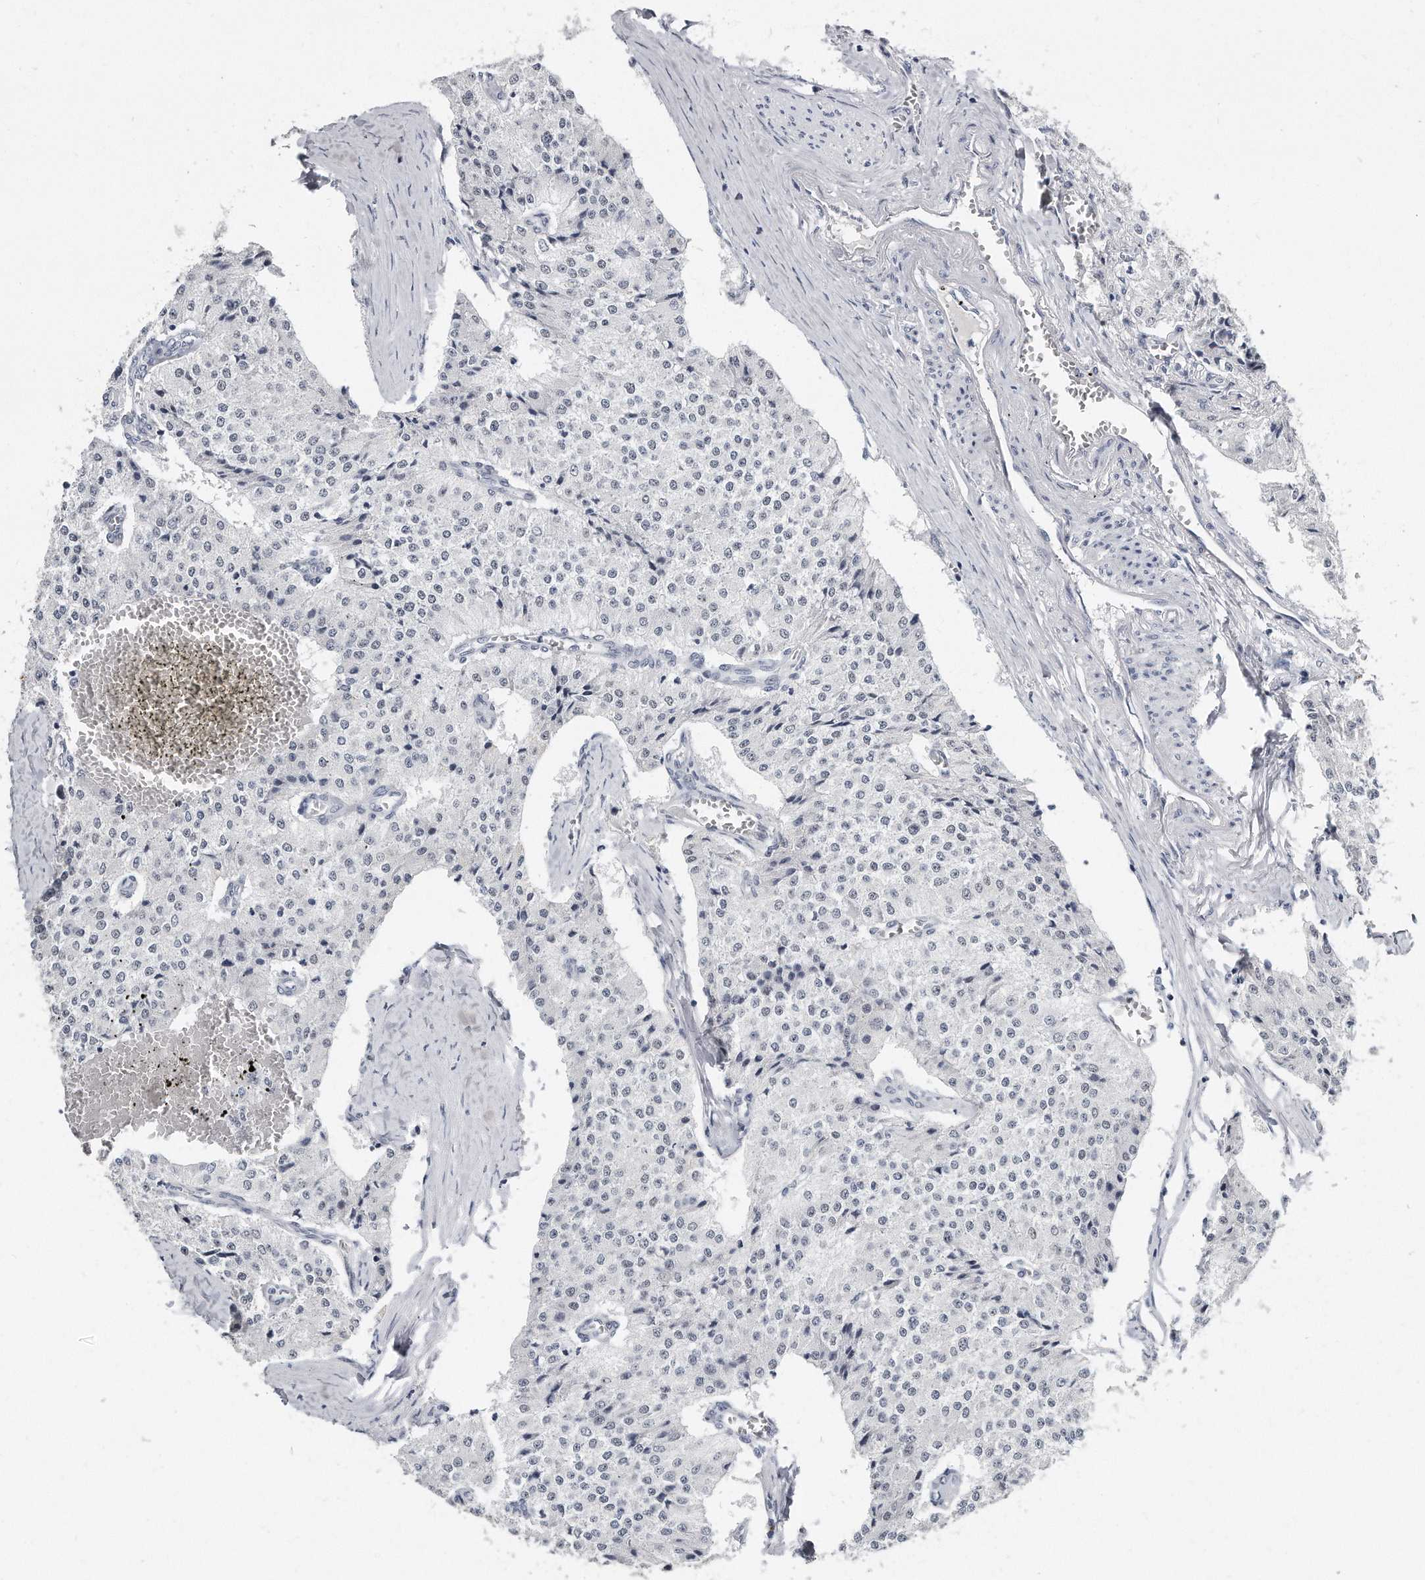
{"staining": {"intensity": "negative", "quantity": "none", "location": "none"}, "tissue": "carcinoid", "cell_type": "Tumor cells", "image_type": "cancer", "snomed": [{"axis": "morphology", "description": "Carcinoid, malignant, NOS"}, {"axis": "topography", "description": "Colon"}], "caption": "The micrograph exhibits no staining of tumor cells in carcinoid.", "gene": "CTBP2", "patient": {"sex": "female", "age": 52}}